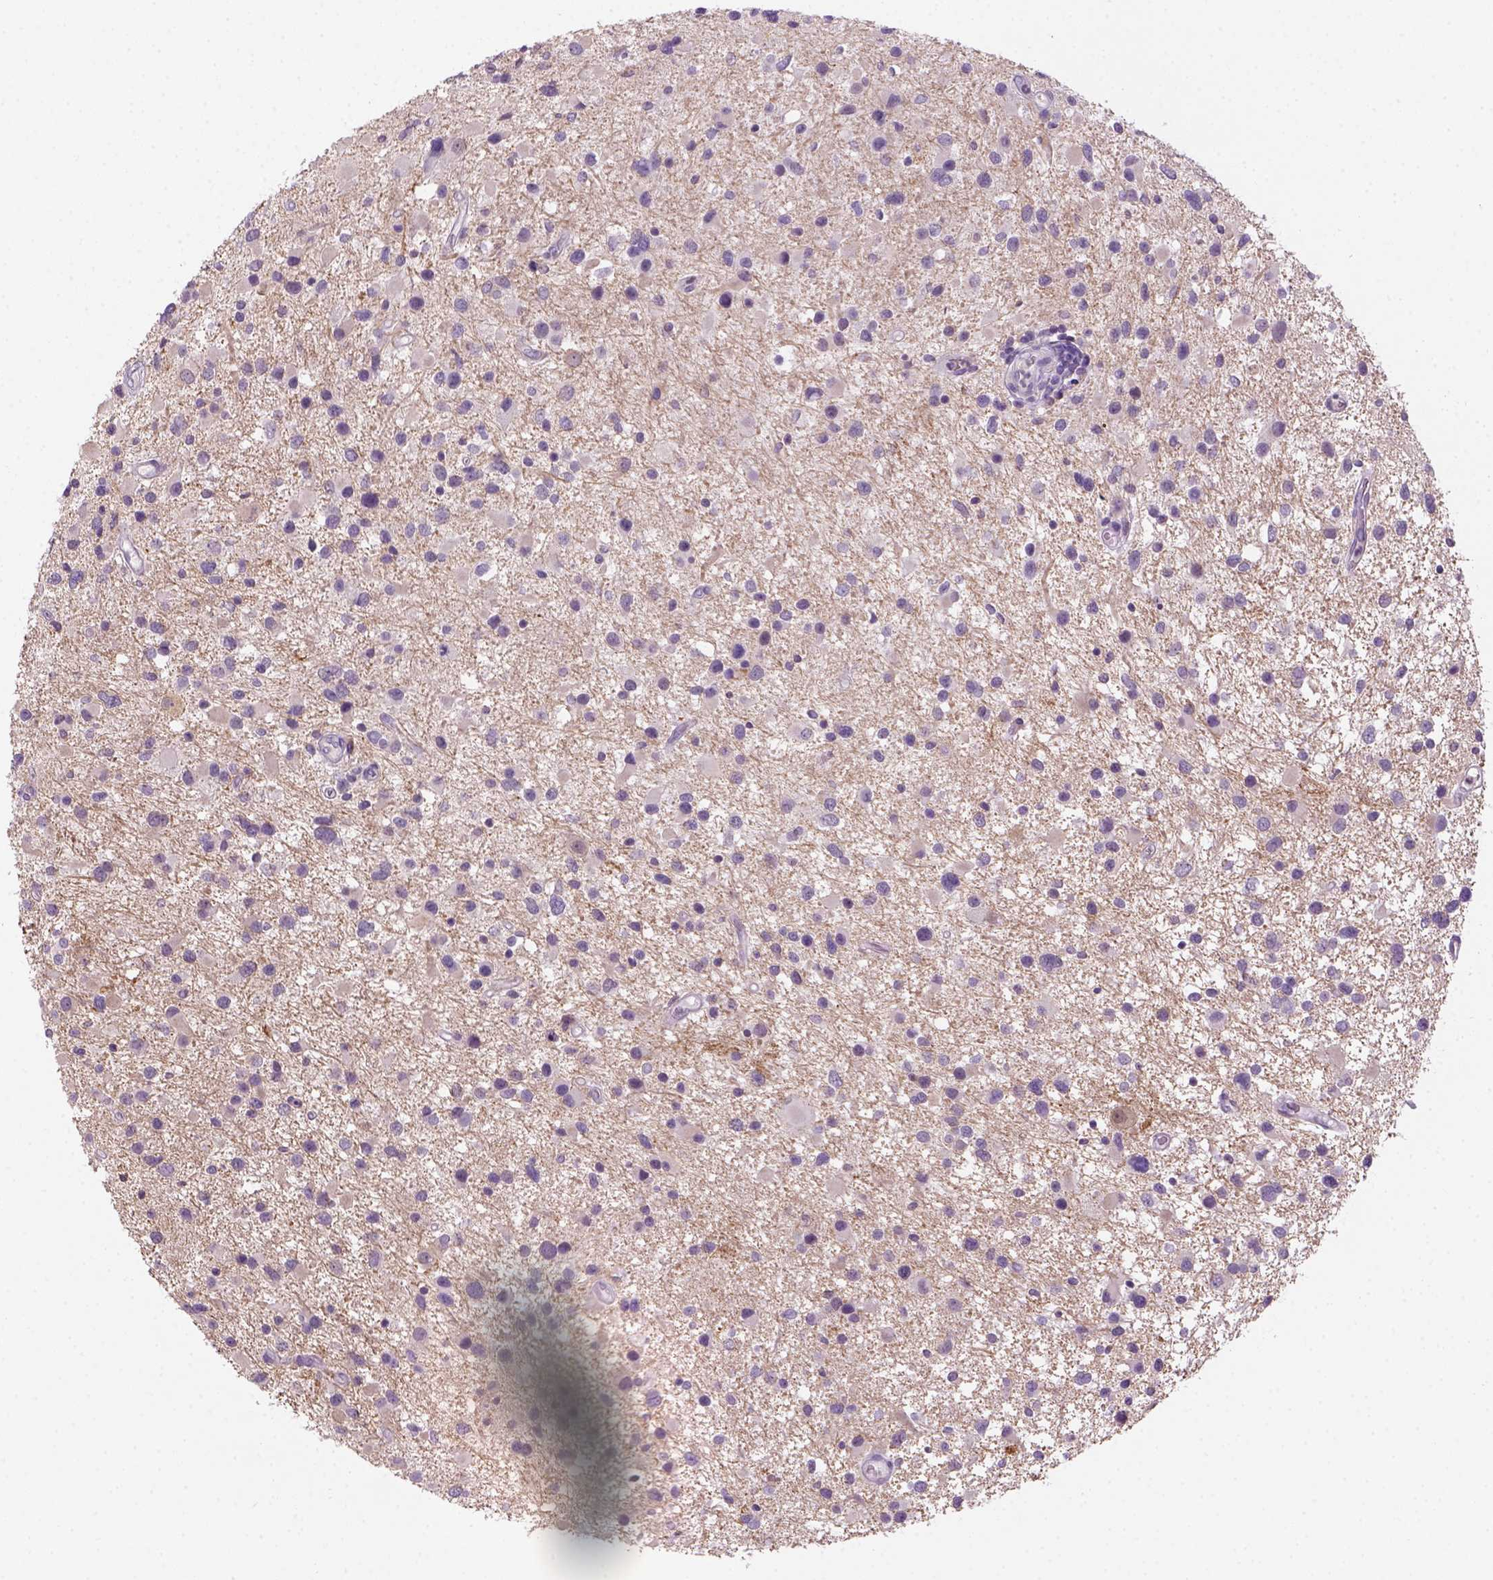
{"staining": {"intensity": "negative", "quantity": "none", "location": "none"}, "tissue": "glioma", "cell_type": "Tumor cells", "image_type": "cancer", "snomed": [{"axis": "morphology", "description": "Glioma, malignant, Low grade"}, {"axis": "topography", "description": "Brain"}], "caption": "Histopathology image shows no protein positivity in tumor cells of malignant low-grade glioma tissue.", "gene": "GOT1", "patient": {"sex": "female", "age": 32}}